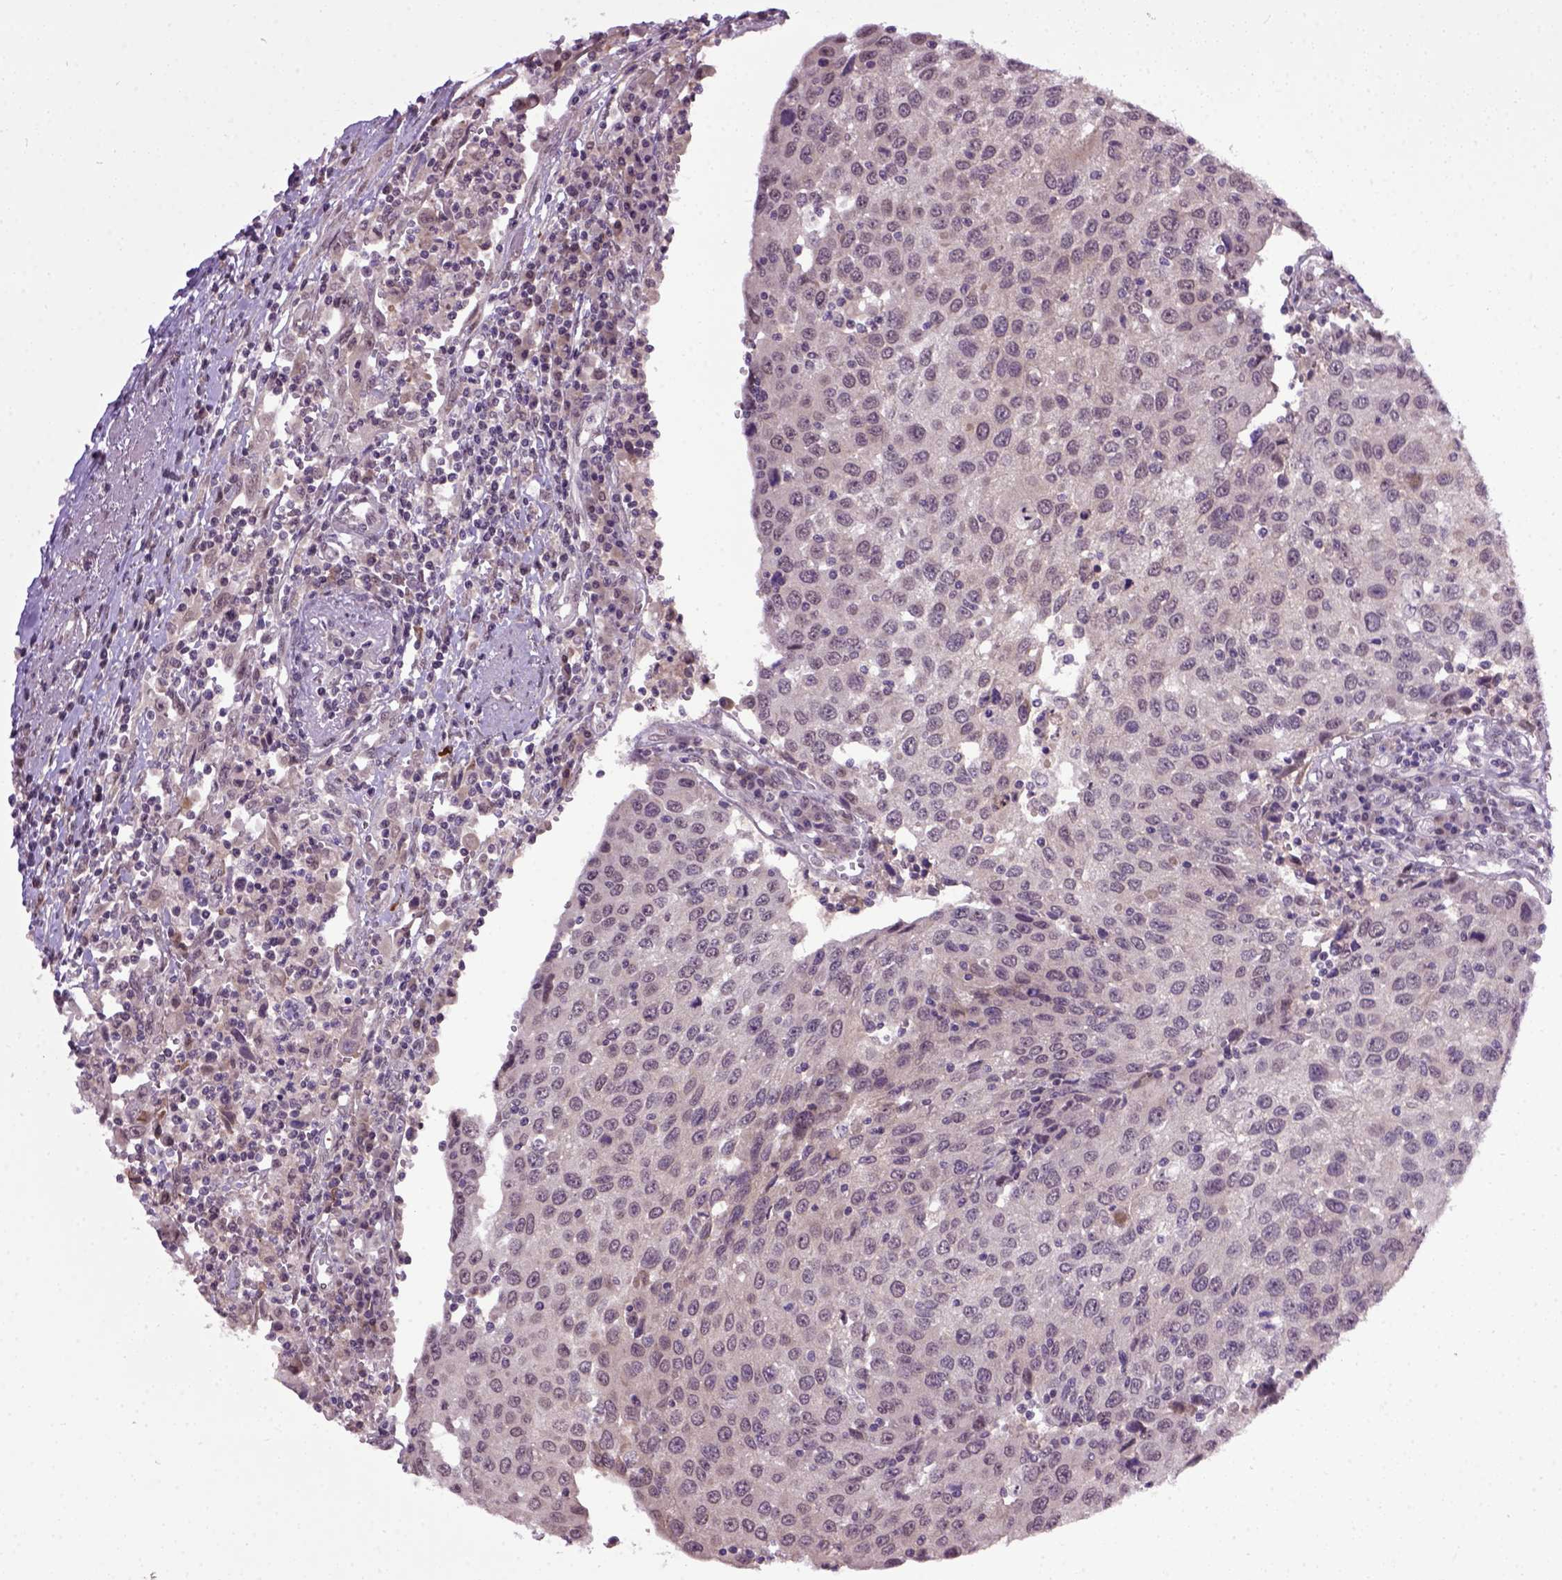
{"staining": {"intensity": "negative", "quantity": "none", "location": "none"}, "tissue": "urothelial cancer", "cell_type": "Tumor cells", "image_type": "cancer", "snomed": [{"axis": "morphology", "description": "Urothelial carcinoma, High grade"}, {"axis": "topography", "description": "Urinary bladder"}], "caption": "Tumor cells are negative for brown protein staining in urothelial cancer. (DAB immunohistochemistry (IHC) visualized using brightfield microscopy, high magnification).", "gene": "RAB43", "patient": {"sex": "female", "age": 85}}